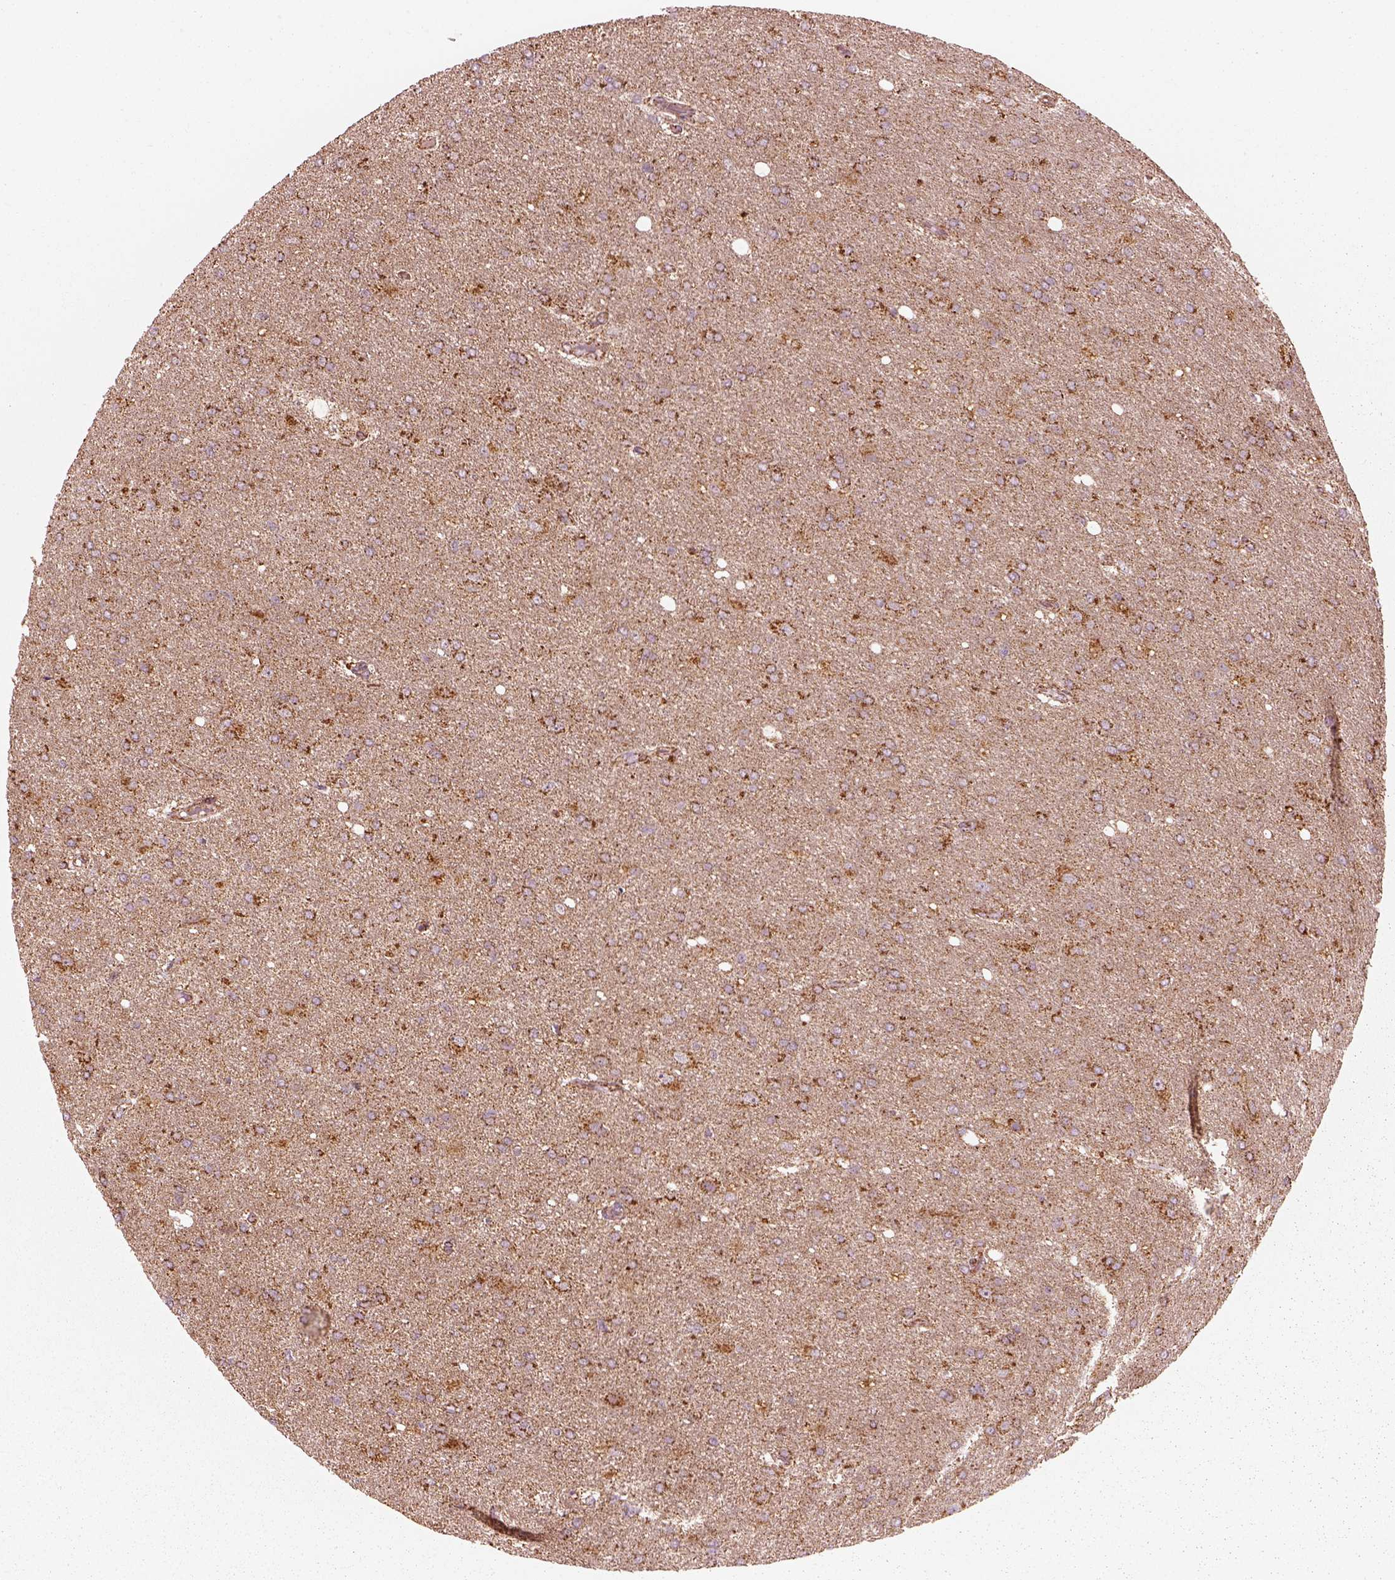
{"staining": {"intensity": "moderate", "quantity": "25%-75%", "location": "cytoplasmic/membranous"}, "tissue": "glioma", "cell_type": "Tumor cells", "image_type": "cancer", "snomed": [{"axis": "morphology", "description": "Glioma, malignant, High grade"}, {"axis": "topography", "description": "Cerebral cortex"}], "caption": "Brown immunohistochemical staining in malignant glioma (high-grade) shows moderate cytoplasmic/membranous positivity in about 25%-75% of tumor cells. The staining is performed using DAB (3,3'-diaminobenzidine) brown chromogen to label protein expression. The nuclei are counter-stained blue using hematoxylin.", "gene": "NDUFB10", "patient": {"sex": "male", "age": 70}}